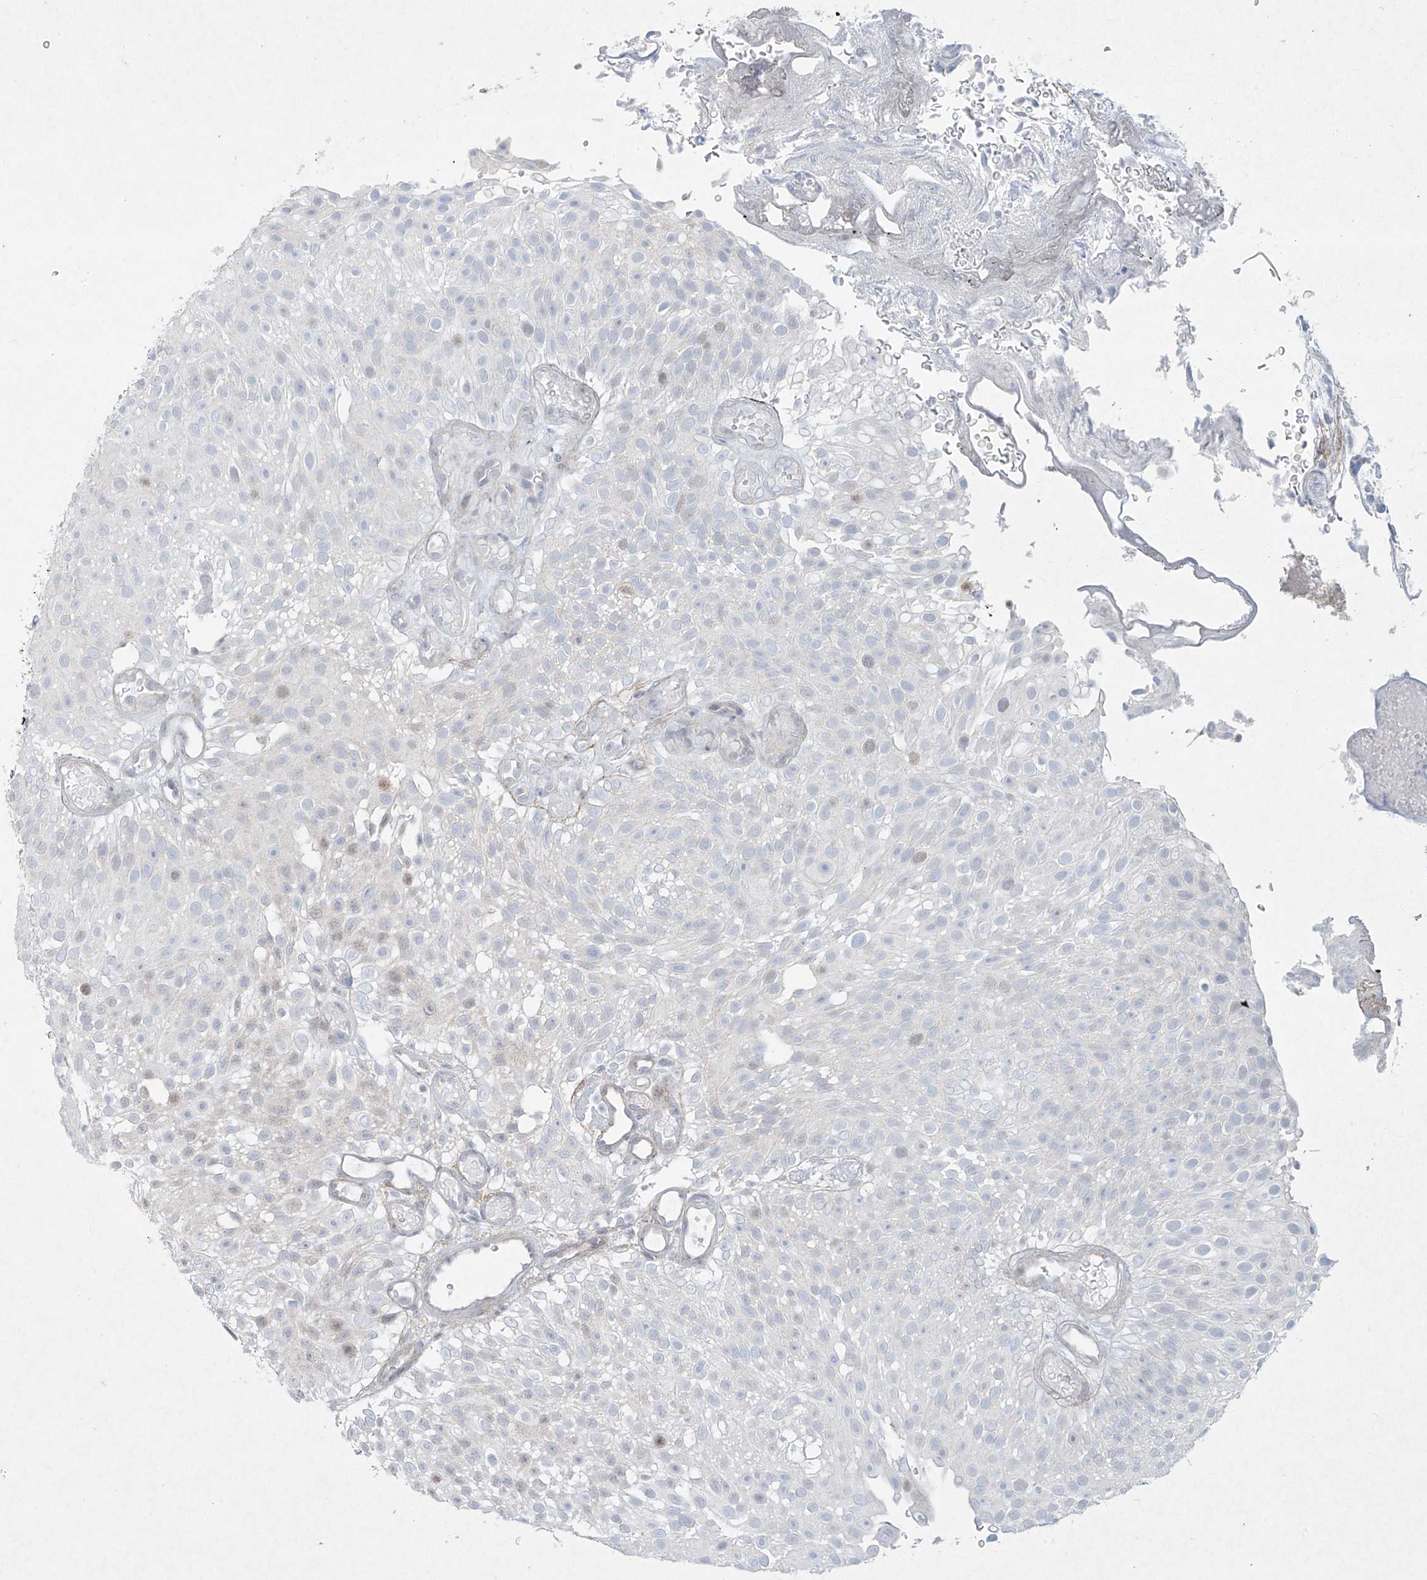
{"staining": {"intensity": "negative", "quantity": "none", "location": "none"}, "tissue": "urothelial cancer", "cell_type": "Tumor cells", "image_type": "cancer", "snomed": [{"axis": "morphology", "description": "Urothelial carcinoma, Low grade"}, {"axis": "topography", "description": "Urinary bladder"}], "caption": "IHC photomicrograph of neoplastic tissue: human urothelial cancer stained with DAB (3,3'-diaminobenzidine) demonstrates no significant protein expression in tumor cells.", "gene": "PAX6", "patient": {"sex": "male", "age": 78}}